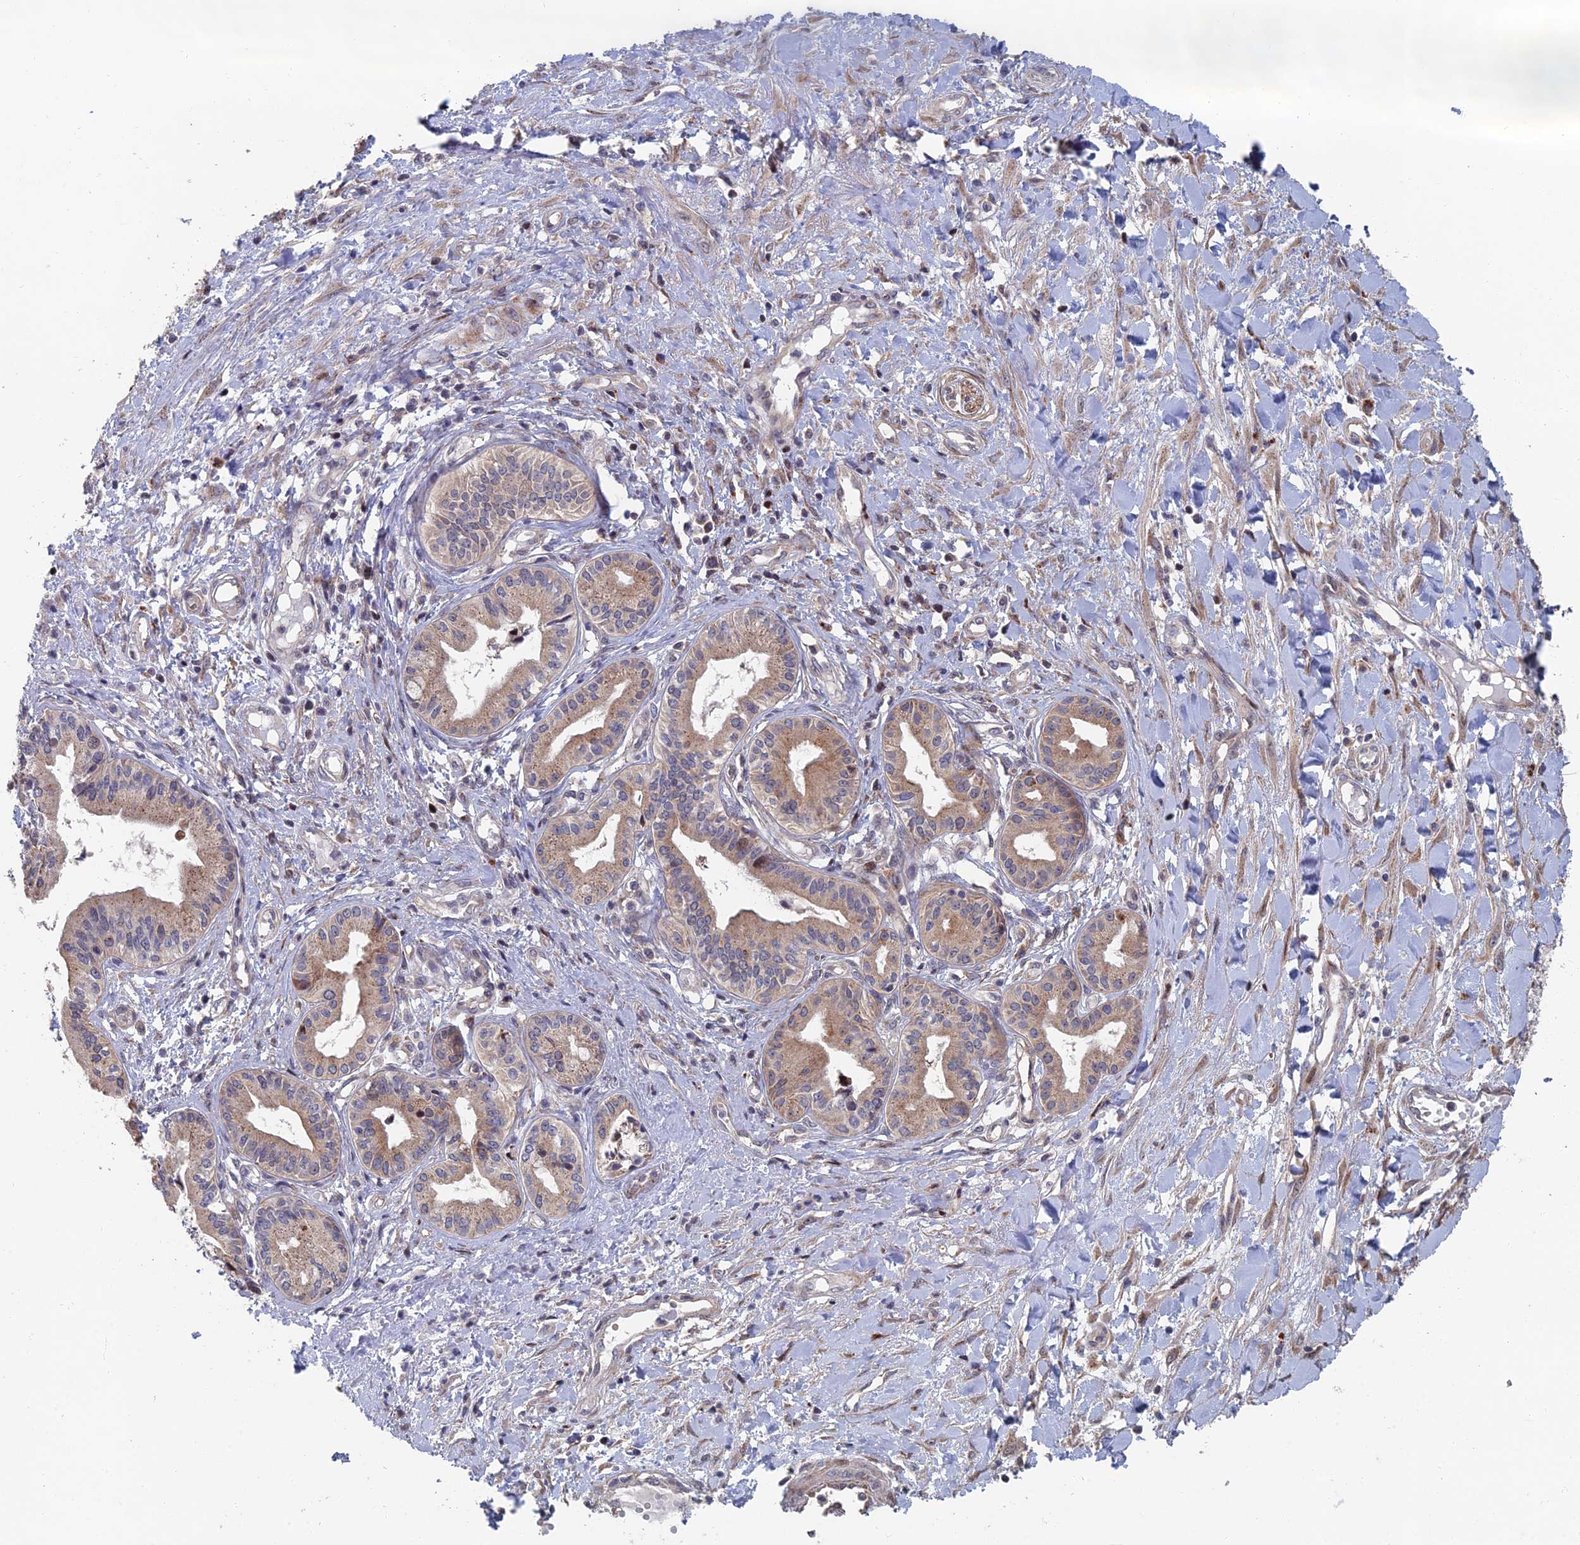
{"staining": {"intensity": "weak", "quantity": ">75%", "location": "cytoplasmic/membranous"}, "tissue": "pancreatic cancer", "cell_type": "Tumor cells", "image_type": "cancer", "snomed": [{"axis": "morphology", "description": "Adenocarcinoma, NOS"}, {"axis": "topography", "description": "Pancreas"}], "caption": "Pancreatic adenocarcinoma stained with a protein marker shows weak staining in tumor cells.", "gene": "GTF2IRD1", "patient": {"sex": "female", "age": 50}}